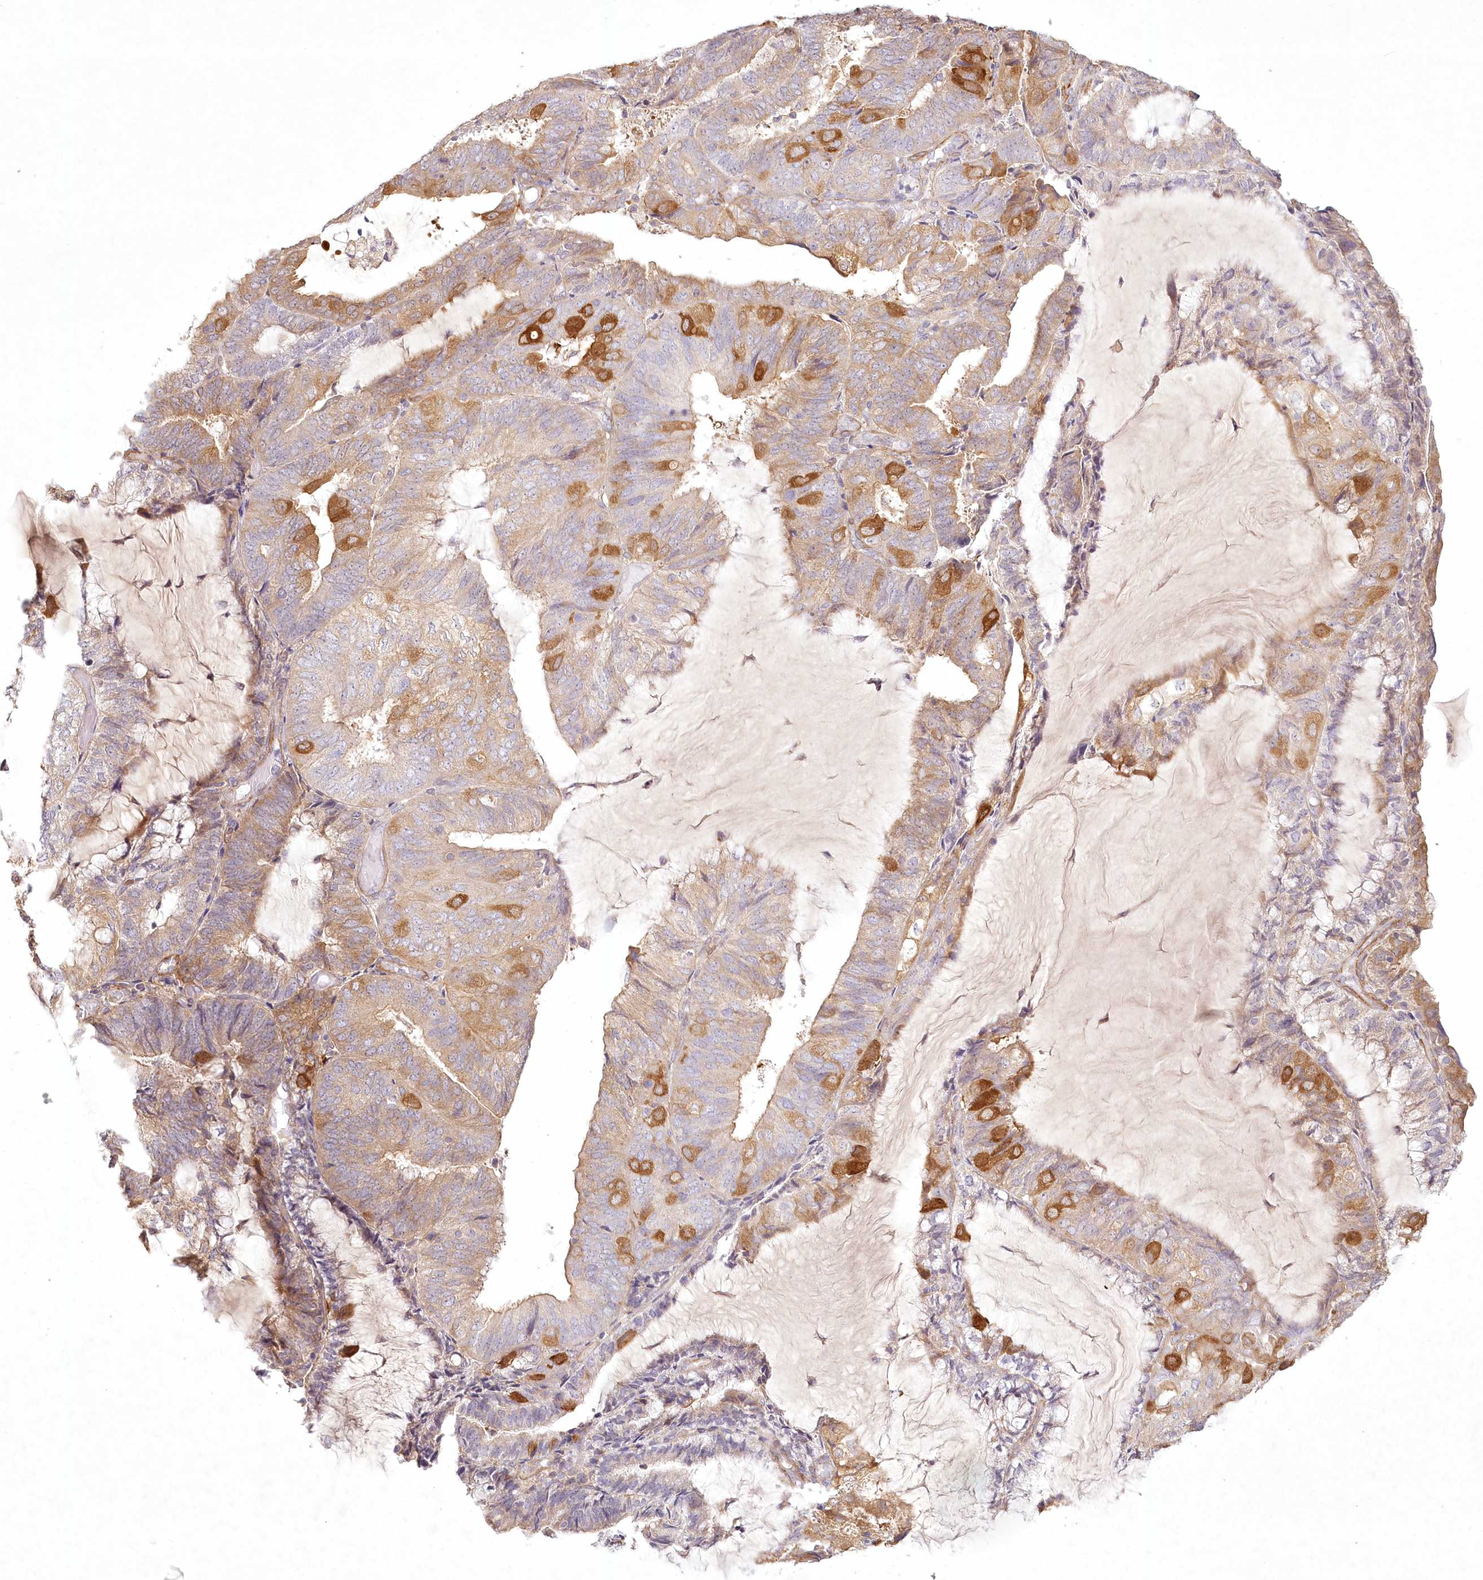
{"staining": {"intensity": "moderate", "quantity": "<25%", "location": "cytoplasmic/membranous"}, "tissue": "endometrial cancer", "cell_type": "Tumor cells", "image_type": "cancer", "snomed": [{"axis": "morphology", "description": "Adenocarcinoma, NOS"}, {"axis": "topography", "description": "Endometrium"}], "caption": "Brown immunohistochemical staining in human endometrial adenocarcinoma displays moderate cytoplasmic/membranous positivity in approximately <25% of tumor cells. (DAB IHC, brown staining for protein, blue staining for nuclei).", "gene": "INPP4B", "patient": {"sex": "female", "age": 81}}